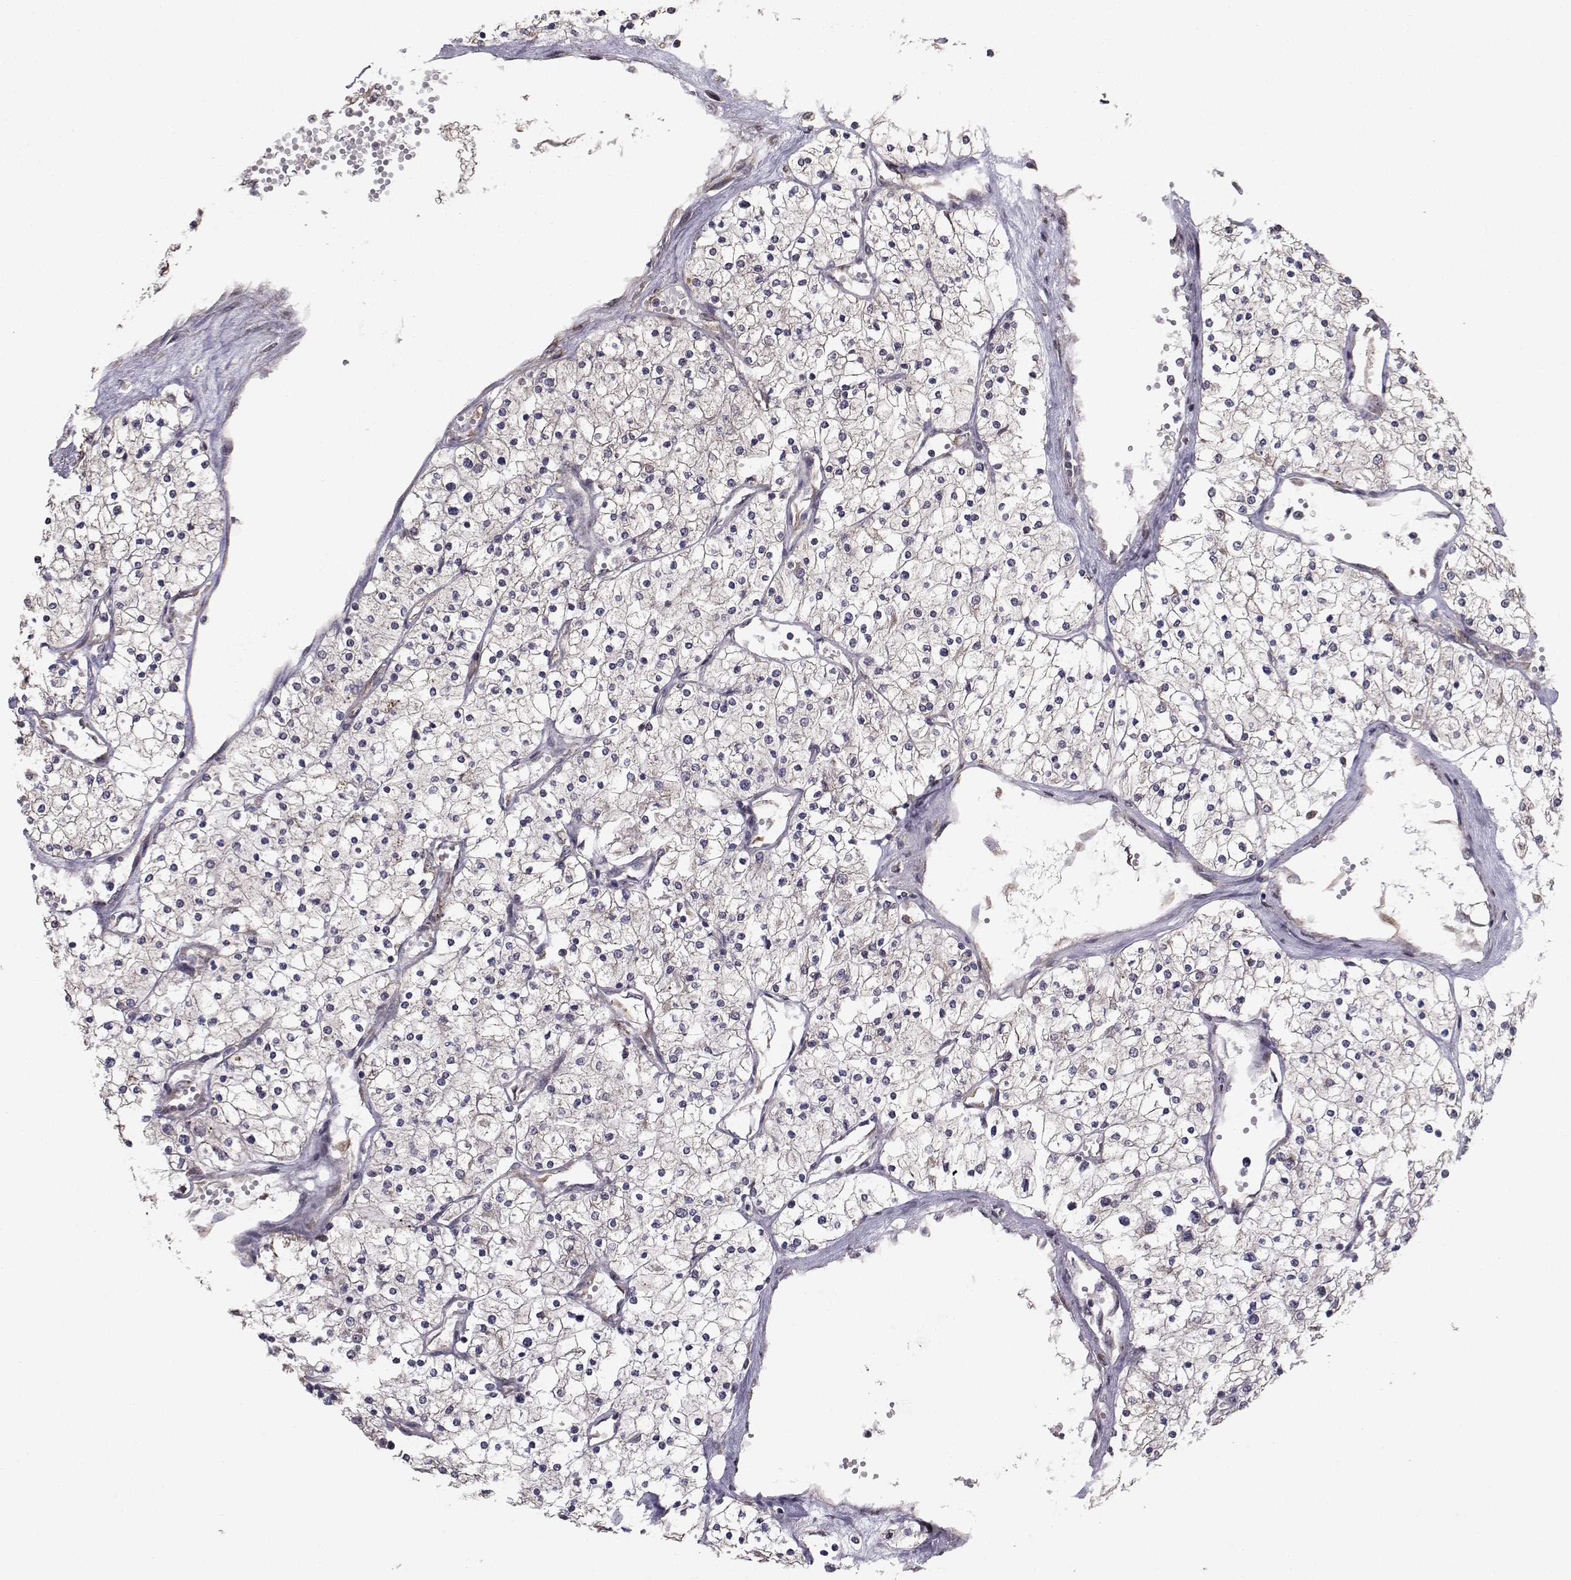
{"staining": {"intensity": "negative", "quantity": "none", "location": "none"}, "tissue": "renal cancer", "cell_type": "Tumor cells", "image_type": "cancer", "snomed": [{"axis": "morphology", "description": "Adenocarcinoma, NOS"}, {"axis": "topography", "description": "Kidney"}], "caption": "This is a micrograph of immunohistochemistry staining of renal cancer (adenocarcinoma), which shows no expression in tumor cells. The staining was performed using DAB to visualize the protein expression in brown, while the nuclei were stained in blue with hematoxylin (Magnification: 20x).", "gene": "TRIP10", "patient": {"sex": "male", "age": 80}}